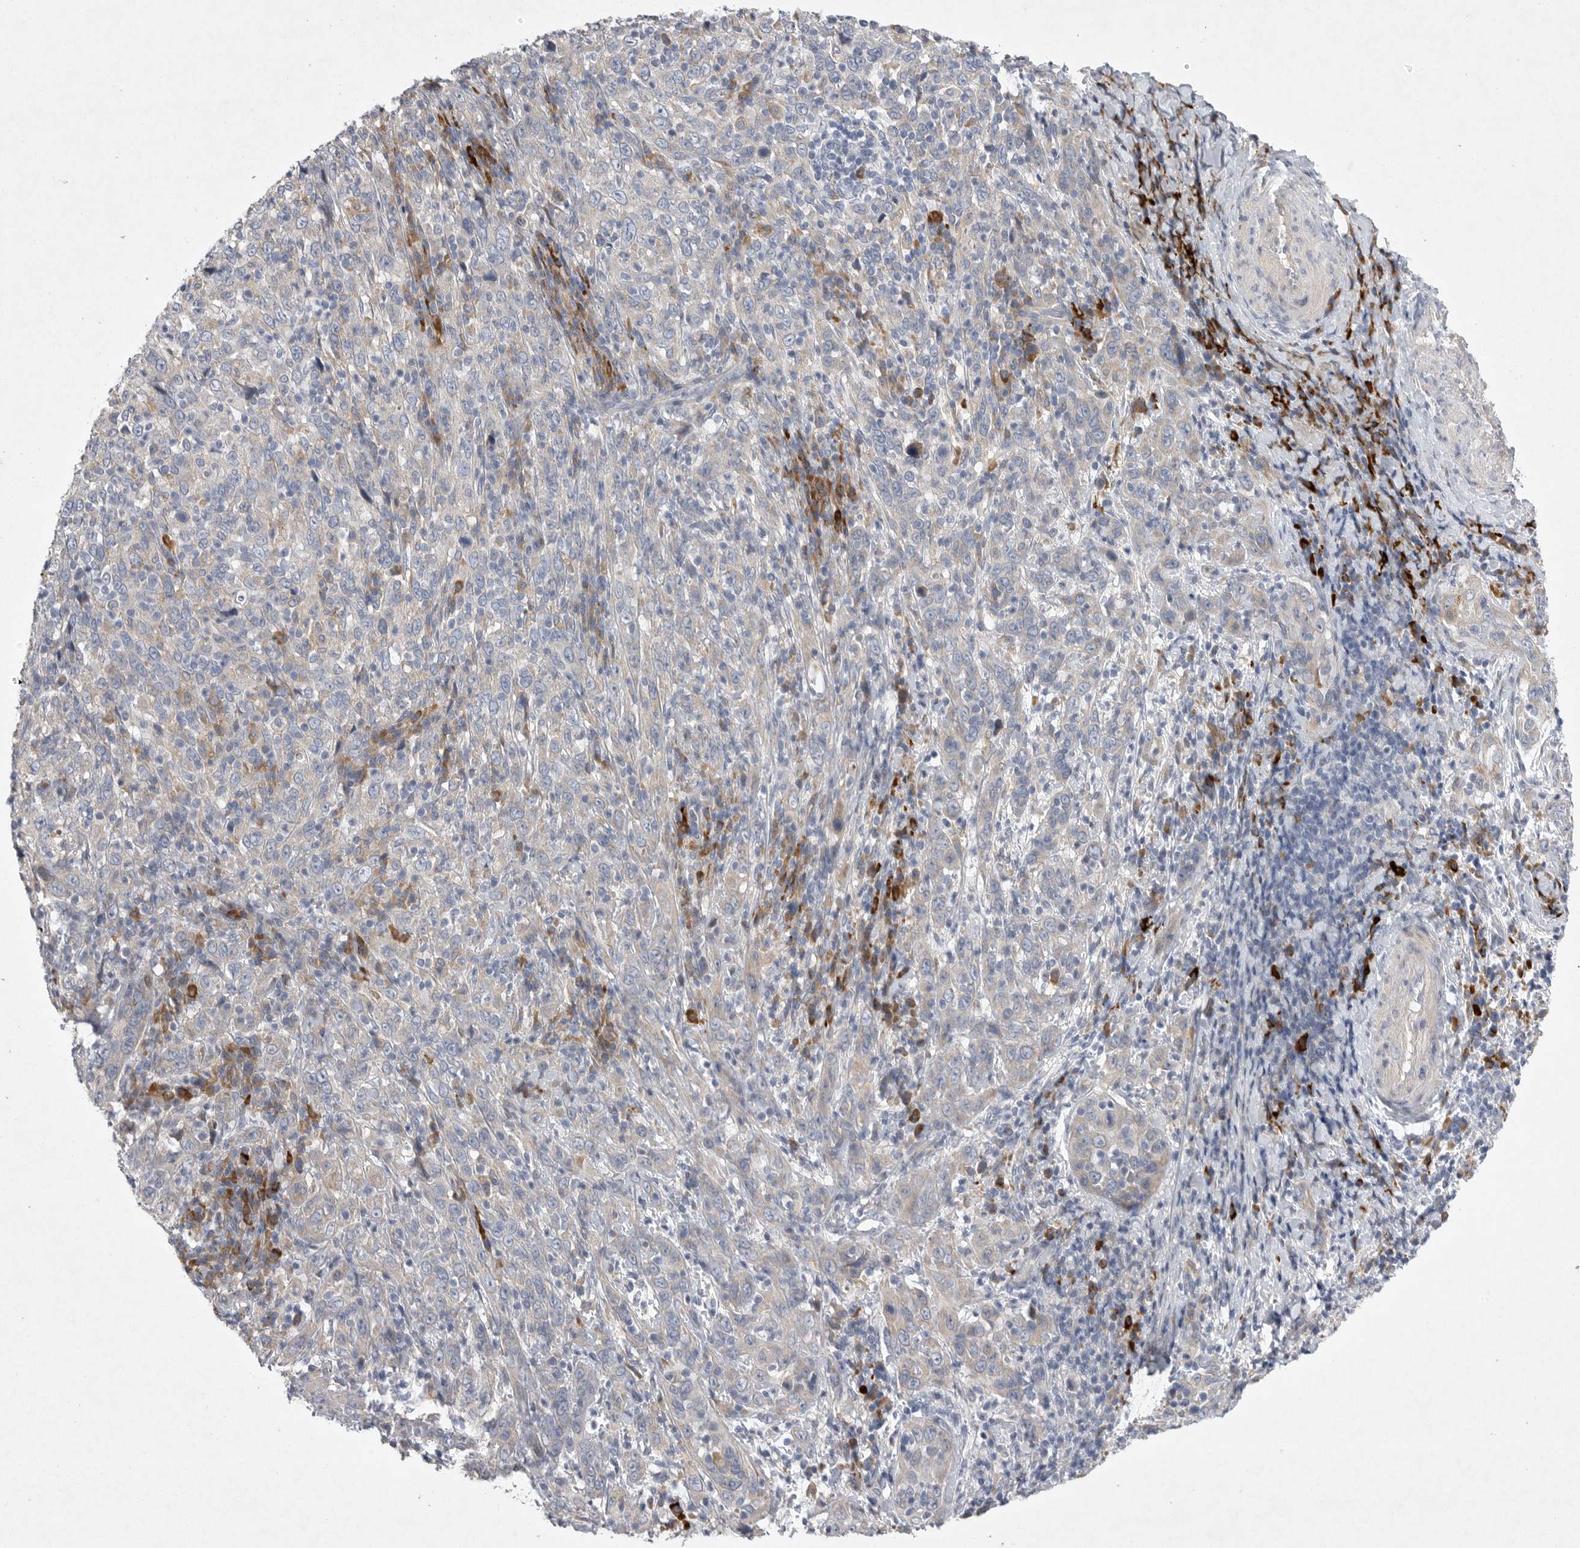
{"staining": {"intensity": "negative", "quantity": "none", "location": "none"}, "tissue": "cervical cancer", "cell_type": "Tumor cells", "image_type": "cancer", "snomed": [{"axis": "morphology", "description": "Squamous cell carcinoma, NOS"}, {"axis": "topography", "description": "Cervix"}], "caption": "Tumor cells are negative for brown protein staining in cervical cancer (squamous cell carcinoma). (Stains: DAB (3,3'-diaminobenzidine) immunohistochemistry with hematoxylin counter stain, Microscopy: brightfield microscopy at high magnification).", "gene": "EDEM3", "patient": {"sex": "female", "age": 46}}